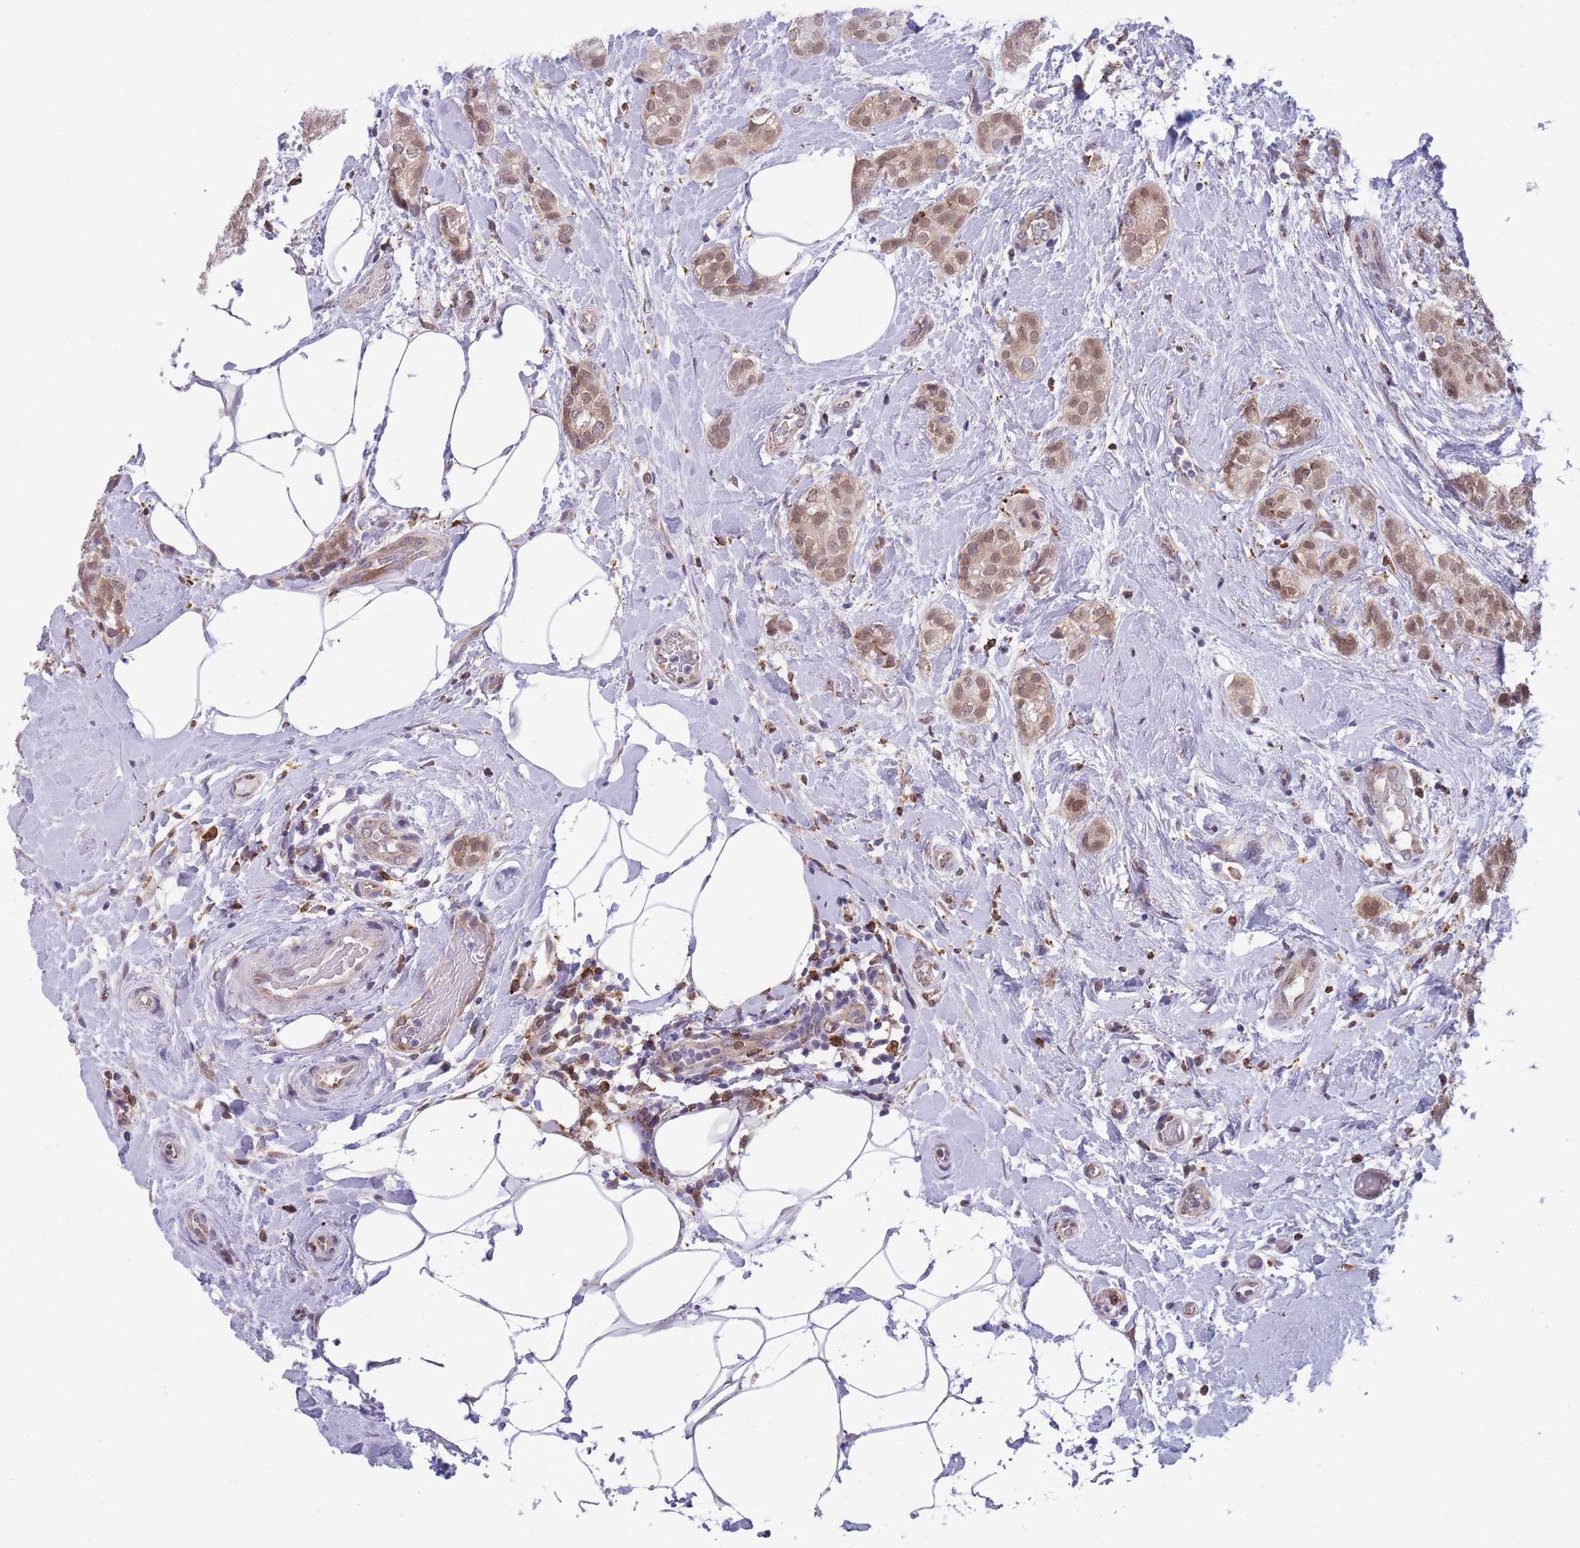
{"staining": {"intensity": "moderate", "quantity": ">75%", "location": "cytoplasmic/membranous,nuclear"}, "tissue": "breast cancer", "cell_type": "Tumor cells", "image_type": "cancer", "snomed": [{"axis": "morphology", "description": "Duct carcinoma"}, {"axis": "topography", "description": "Breast"}], "caption": "A brown stain labels moderate cytoplasmic/membranous and nuclear staining of a protein in human intraductal carcinoma (breast) tumor cells.", "gene": "TMEM121", "patient": {"sex": "female", "age": 73}}